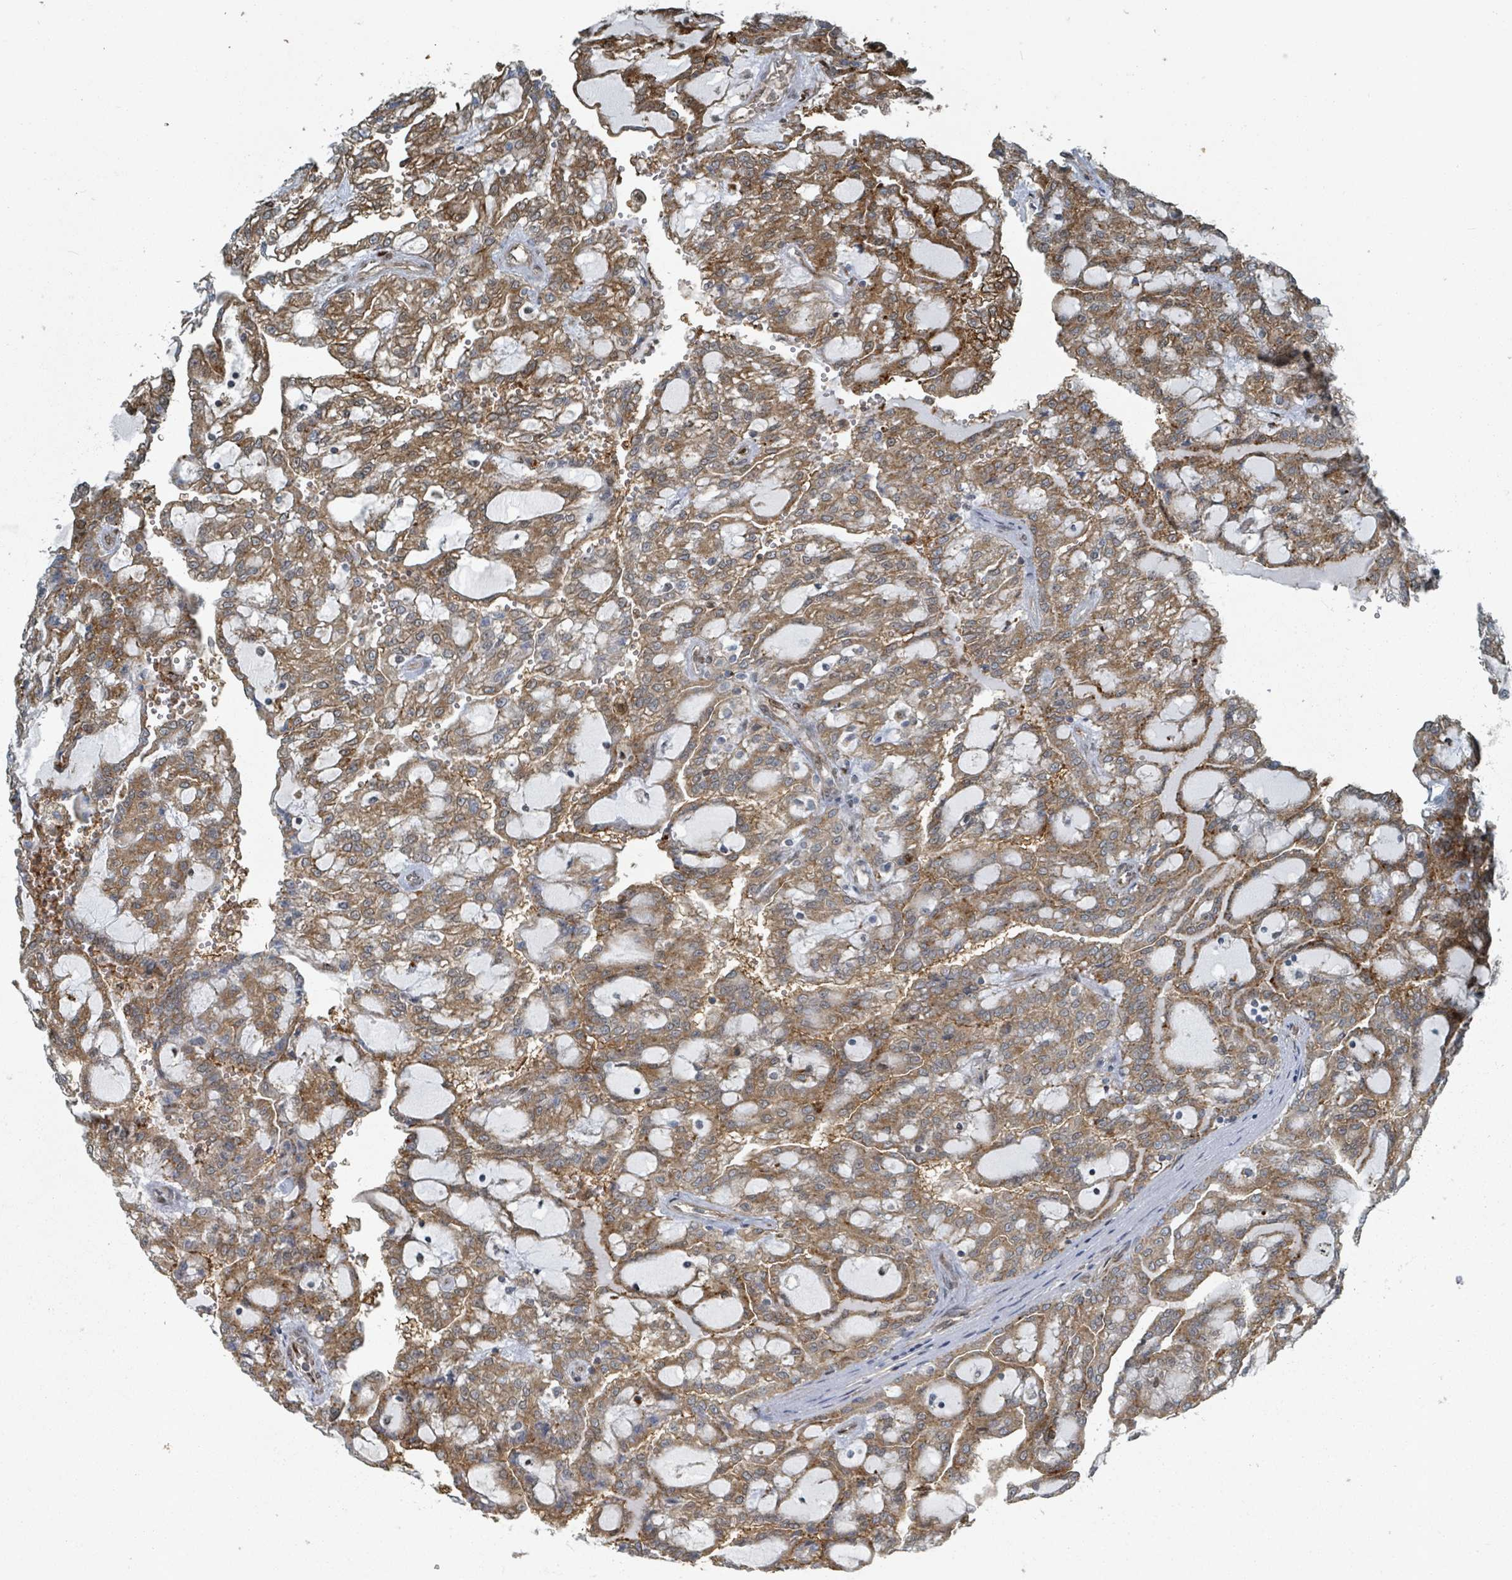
{"staining": {"intensity": "moderate", "quantity": ">75%", "location": "cytoplasmic/membranous"}, "tissue": "renal cancer", "cell_type": "Tumor cells", "image_type": "cancer", "snomed": [{"axis": "morphology", "description": "Adenocarcinoma, NOS"}, {"axis": "topography", "description": "Kidney"}], "caption": "Tumor cells demonstrate moderate cytoplasmic/membranous staining in about >75% of cells in renal cancer (adenocarcinoma). (DAB (3,3'-diaminobenzidine) IHC with brightfield microscopy, high magnification).", "gene": "RHPN2", "patient": {"sex": "male", "age": 63}}